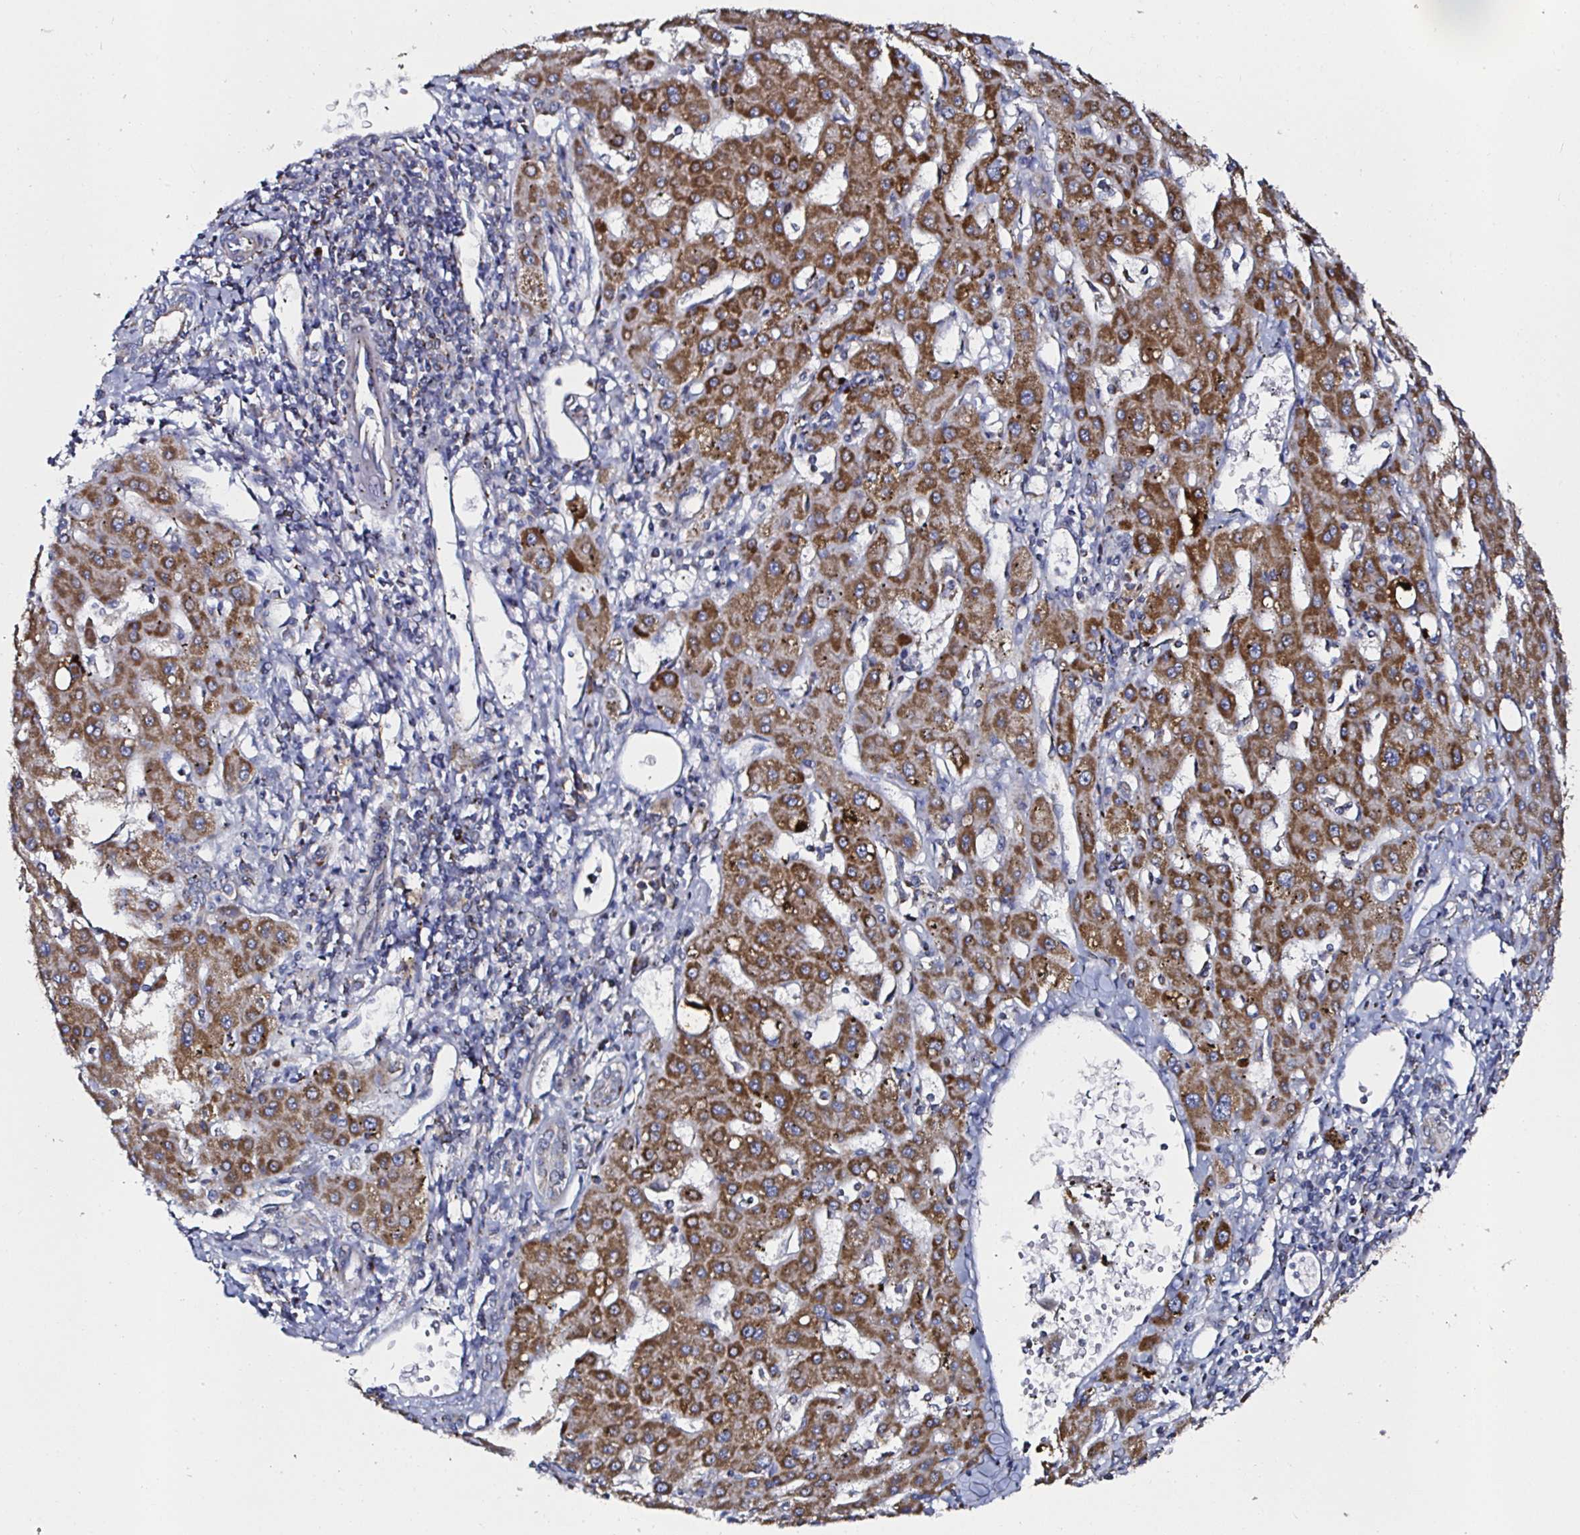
{"staining": {"intensity": "strong", "quantity": ">75%", "location": "cytoplasmic/membranous"}, "tissue": "liver cancer", "cell_type": "Tumor cells", "image_type": "cancer", "snomed": [{"axis": "morphology", "description": "Carcinoma, Hepatocellular, NOS"}, {"axis": "topography", "description": "Liver"}], "caption": "Brown immunohistochemical staining in hepatocellular carcinoma (liver) shows strong cytoplasmic/membranous staining in about >75% of tumor cells.", "gene": "ATAD3B", "patient": {"sex": "male", "age": 72}}